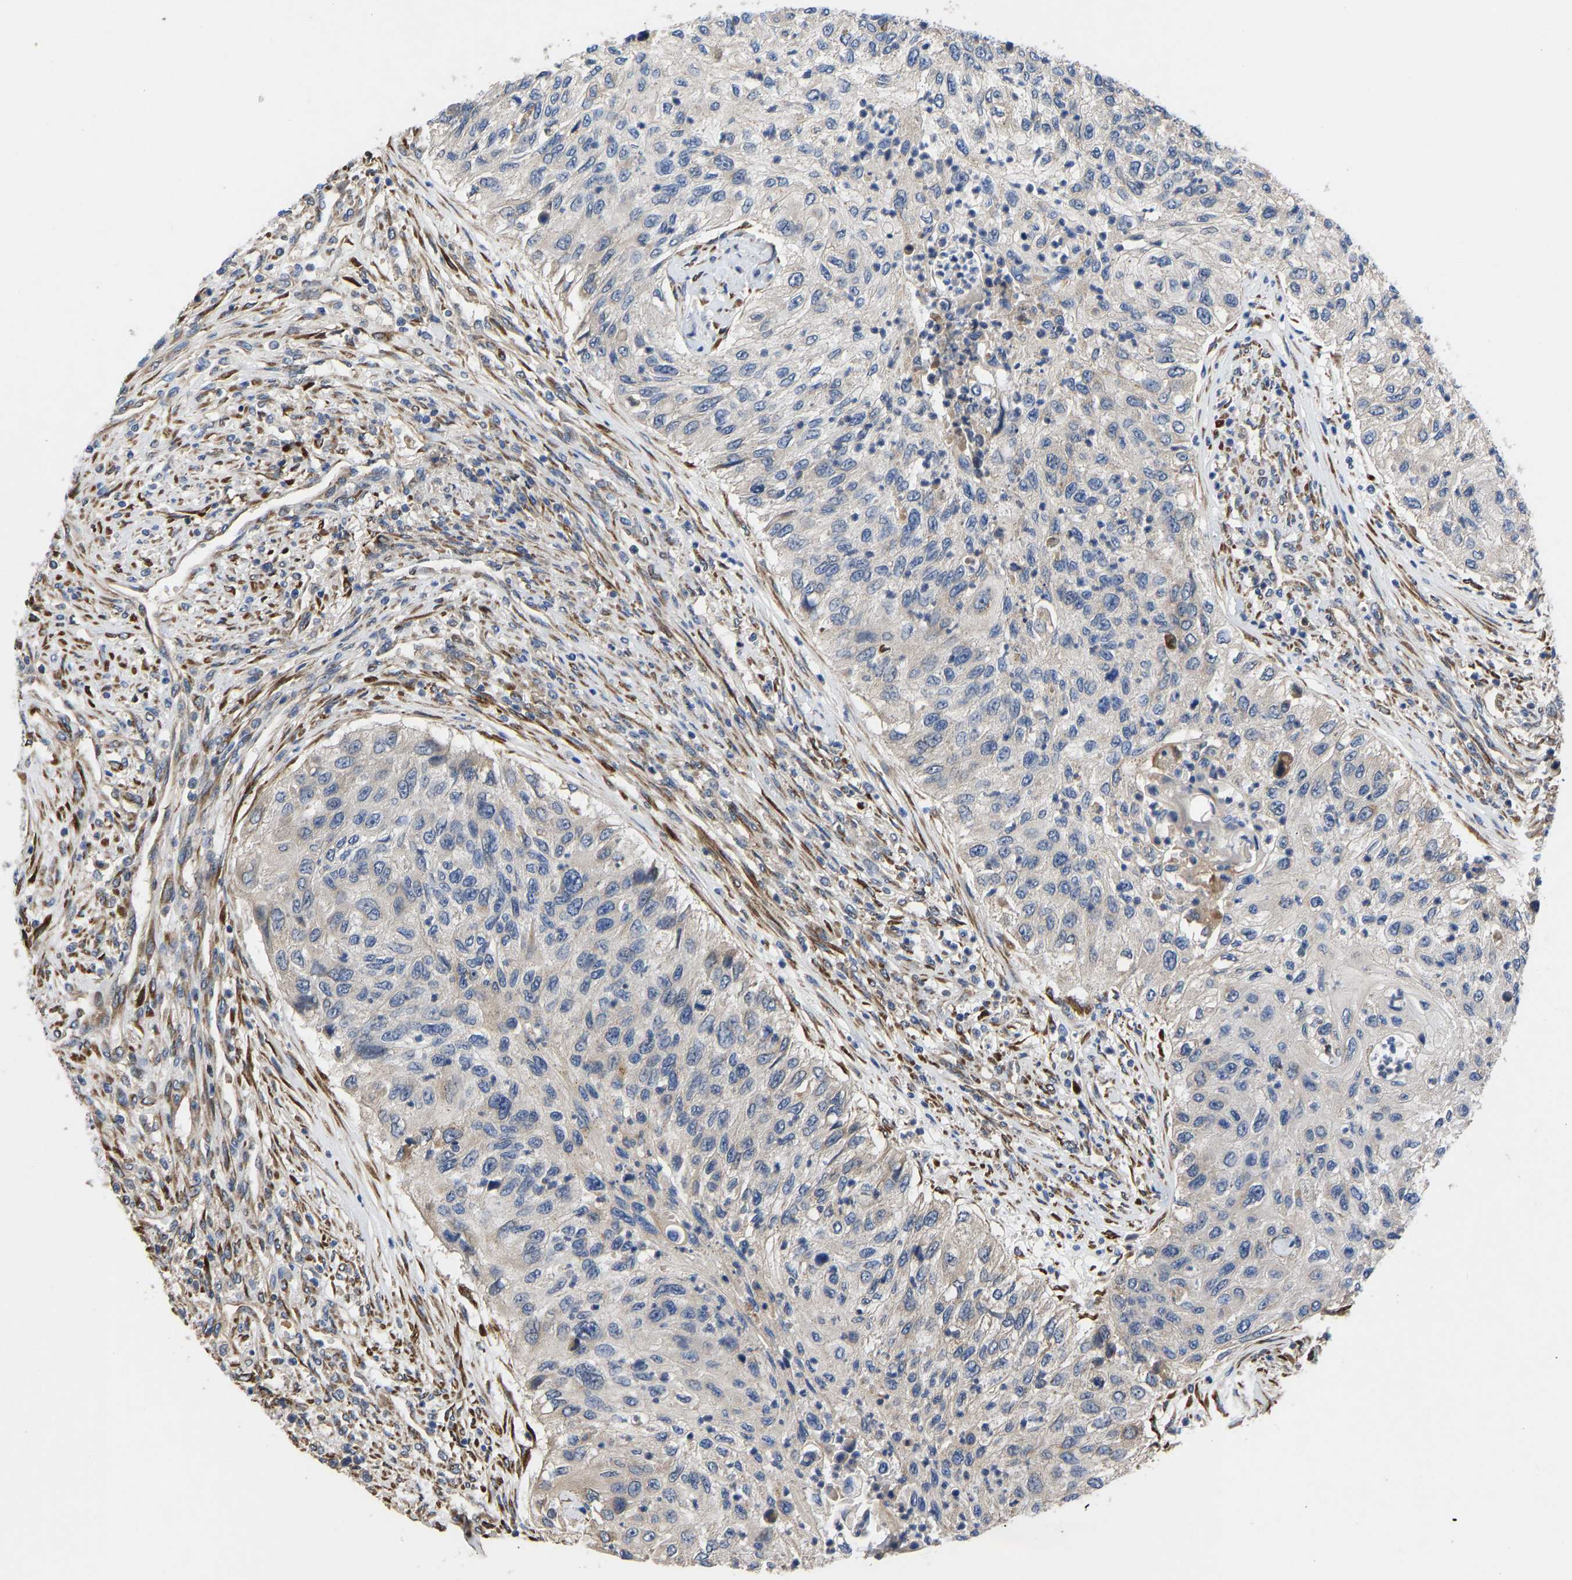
{"staining": {"intensity": "negative", "quantity": "none", "location": "none"}, "tissue": "urothelial cancer", "cell_type": "Tumor cells", "image_type": "cancer", "snomed": [{"axis": "morphology", "description": "Urothelial carcinoma, High grade"}, {"axis": "topography", "description": "Urinary bladder"}], "caption": "Tumor cells are negative for brown protein staining in urothelial cancer.", "gene": "FRRS1", "patient": {"sex": "female", "age": 60}}